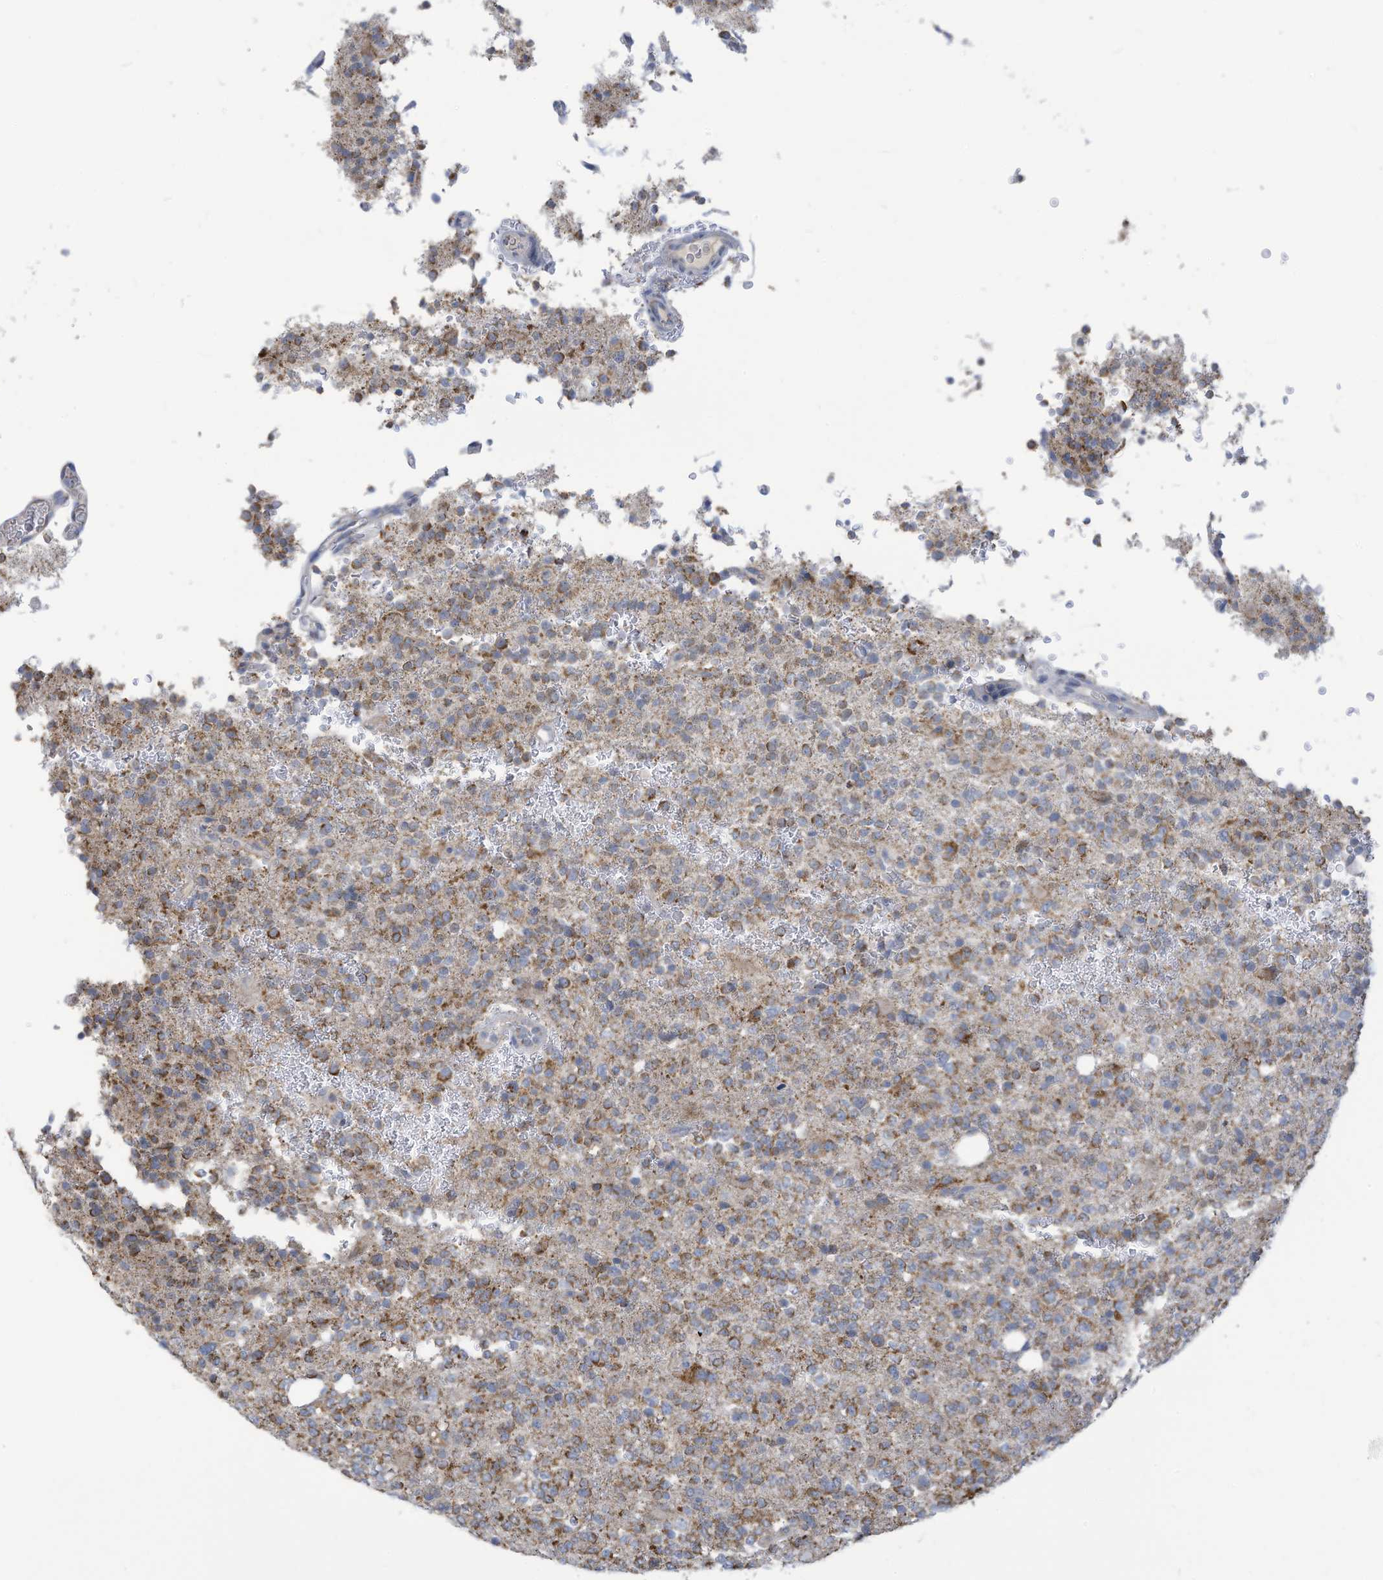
{"staining": {"intensity": "moderate", "quantity": "25%-75%", "location": "cytoplasmic/membranous"}, "tissue": "glioma", "cell_type": "Tumor cells", "image_type": "cancer", "snomed": [{"axis": "morphology", "description": "Glioma, malignant, High grade"}, {"axis": "topography", "description": "Brain"}], "caption": "Immunohistochemical staining of glioma exhibits medium levels of moderate cytoplasmic/membranous staining in approximately 25%-75% of tumor cells.", "gene": "NLN", "patient": {"sex": "female", "age": 62}}